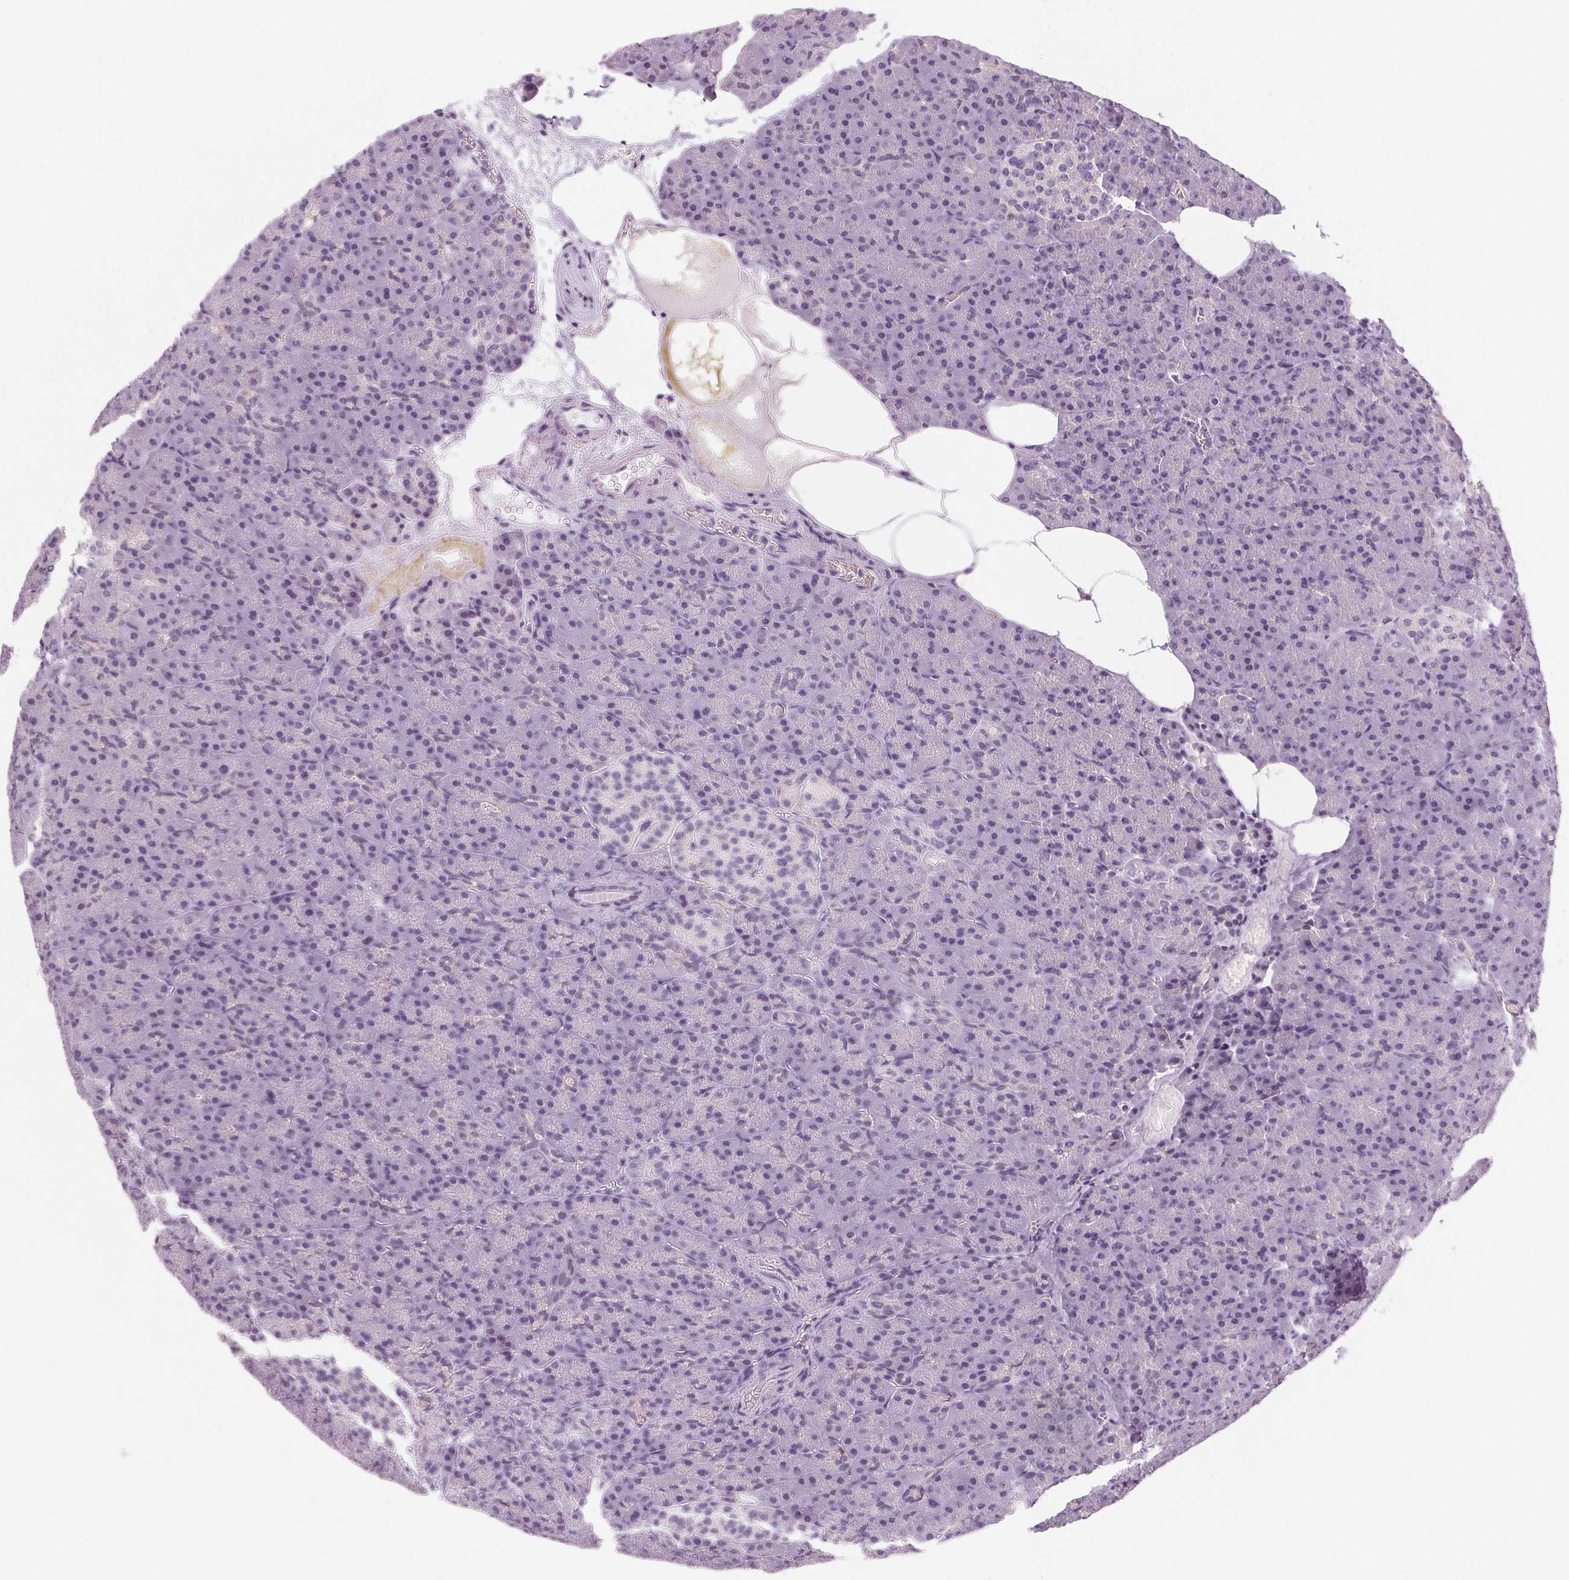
{"staining": {"intensity": "negative", "quantity": "none", "location": "none"}, "tissue": "pancreas", "cell_type": "Exocrine glandular cells", "image_type": "normal", "snomed": [{"axis": "morphology", "description": "Normal tissue, NOS"}, {"axis": "topography", "description": "Pancreas"}], "caption": "IHC micrograph of unremarkable pancreas: pancreas stained with DAB (3,3'-diaminobenzidine) exhibits no significant protein staining in exocrine glandular cells. The staining is performed using DAB (3,3'-diaminobenzidine) brown chromogen with nuclei counter-stained in using hematoxylin.", "gene": "POMC", "patient": {"sex": "female", "age": 74}}